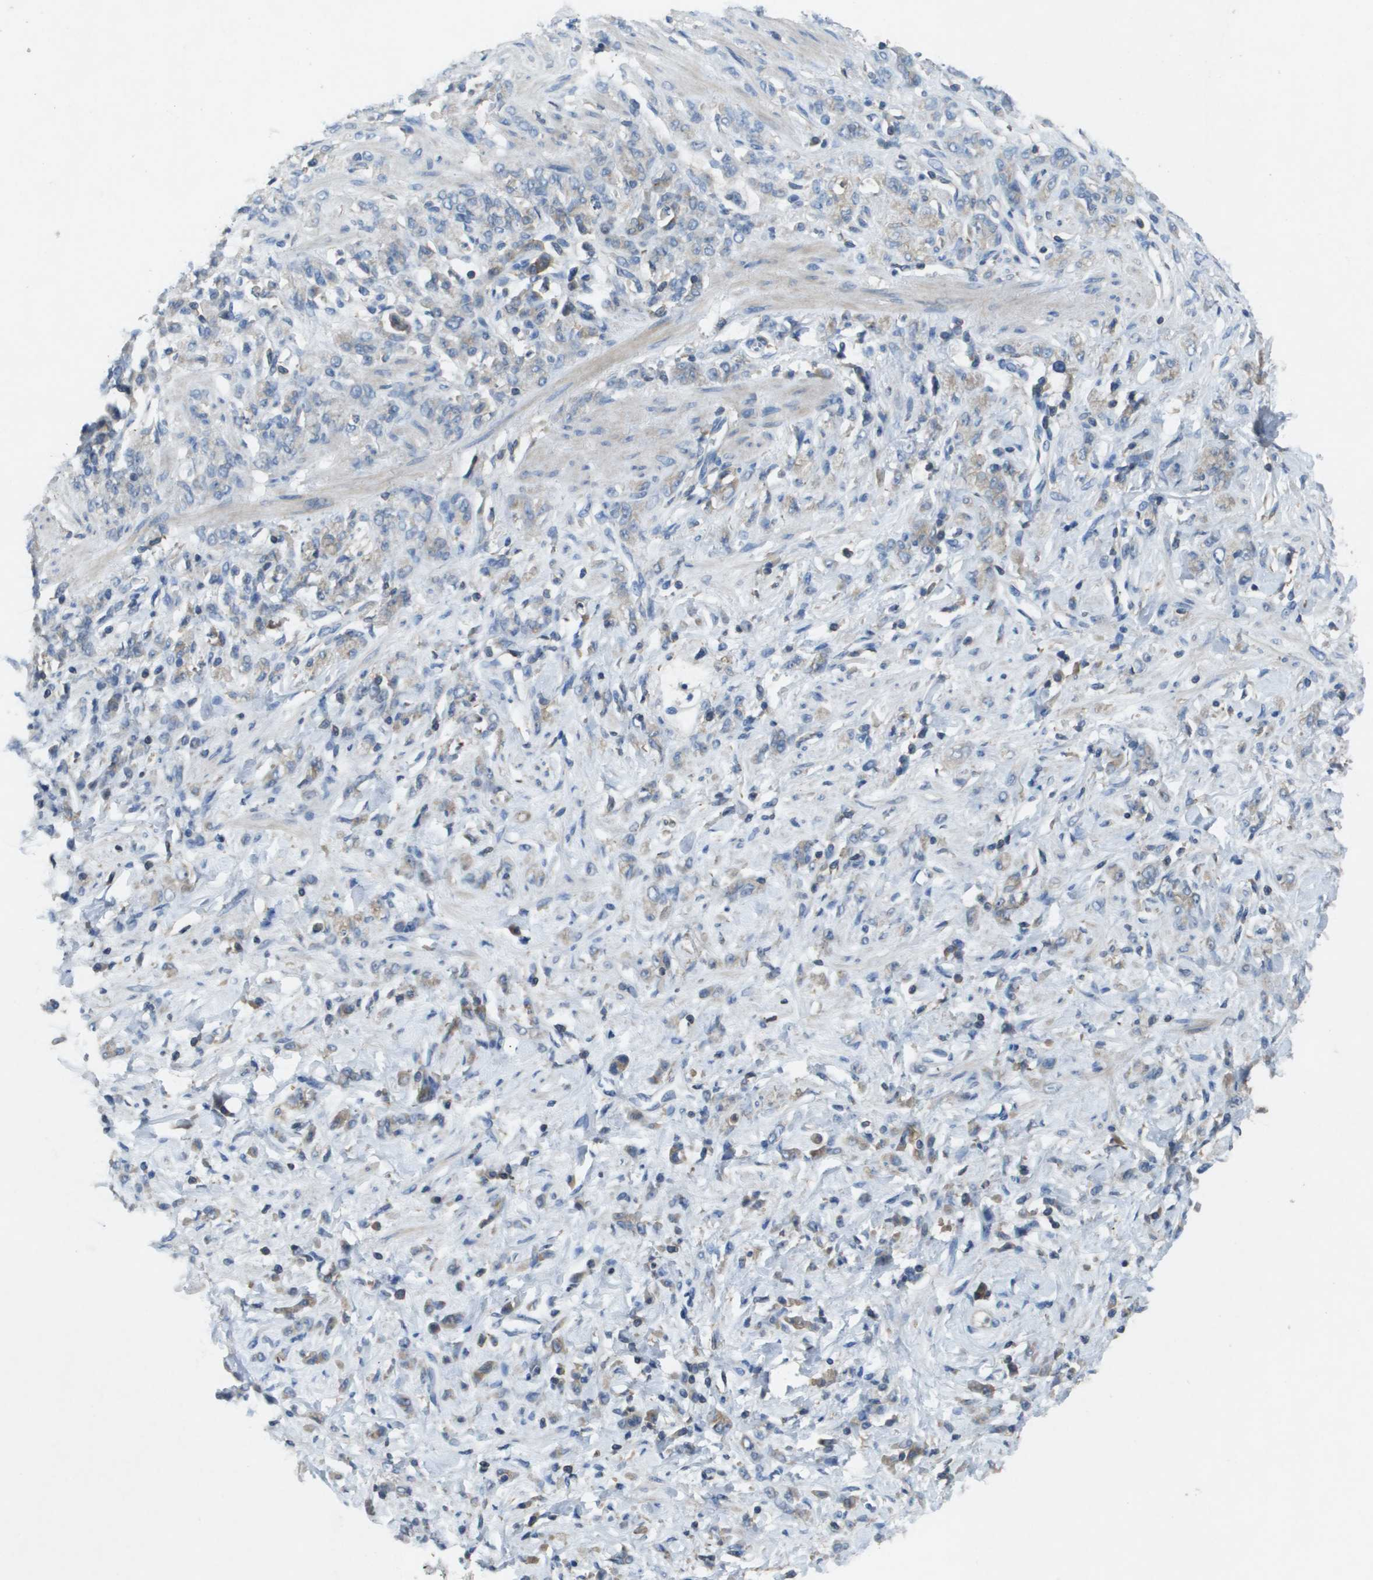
{"staining": {"intensity": "weak", "quantity": "<25%", "location": "cytoplasmic/membranous"}, "tissue": "stomach cancer", "cell_type": "Tumor cells", "image_type": "cancer", "snomed": [{"axis": "morphology", "description": "Normal tissue, NOS"}, {"axis": "morphology", "description": "Adenocarcinoma, NOS"}, {"axis": "topography", "description": "Stomach"}], "caption": "A histopathology image of human stomach cancer (adenocarcinoma) is negative for staining in tumor cells. Nuclei are stained in blue.", "gene": "CLCA4", "patient": {"sex": "male", "age": 82}}